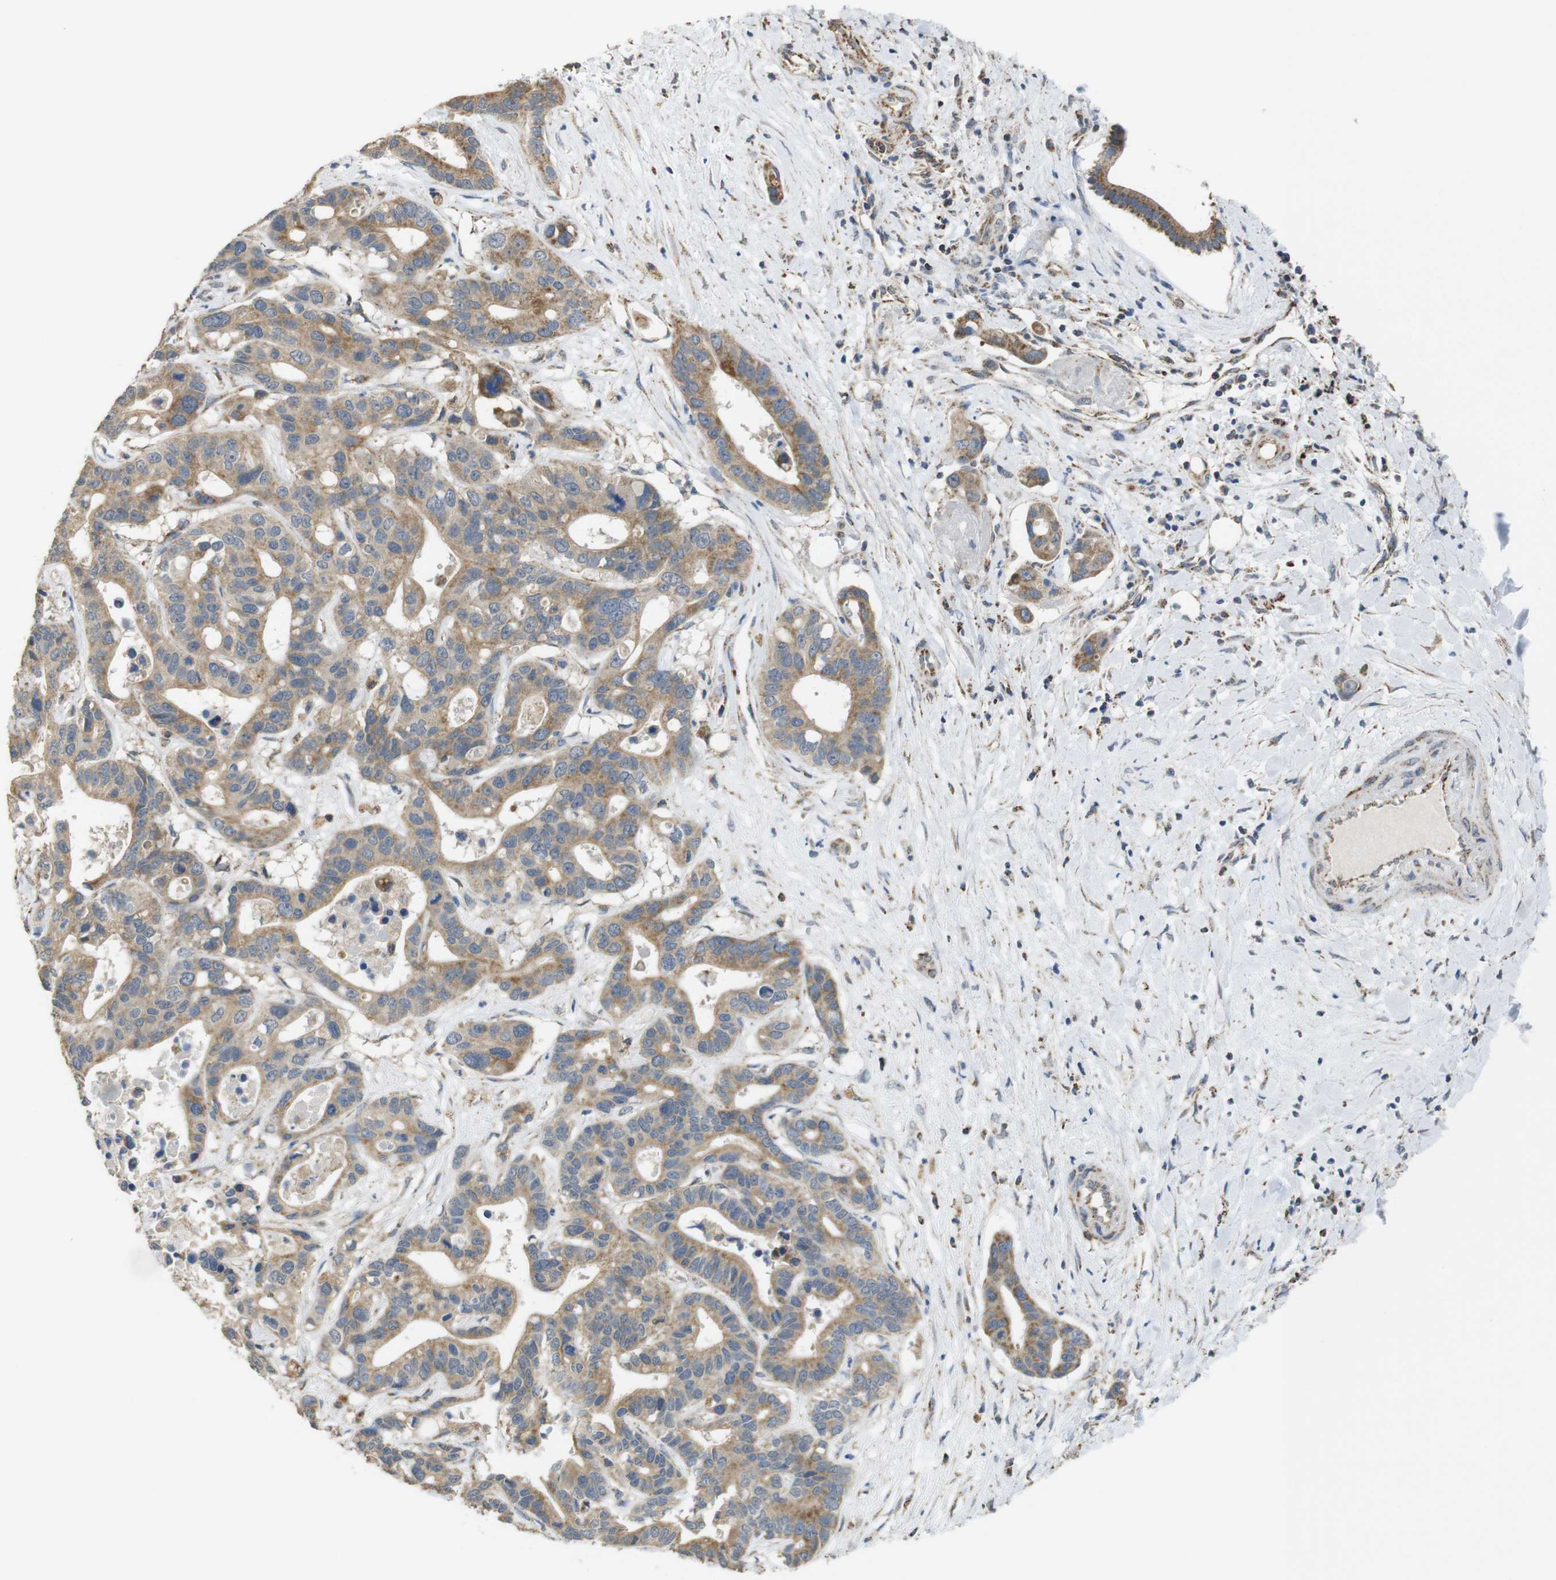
{"staining": {"intensity": "moderate", "quantity": ">75%", "location": "cytoplasmic/membranous"}, "tissue": "liver cancer", "cell_type": "Tumor cells", "image_type": "cancer", "snomed": [{"axis": "morphology", "description": "Cholangiocarcinoma"}, {"axis": "topography", "description": "Liver"}], "caption": "High-magnification brightfield microscopy of liver cancer (cholangiocarcinoma) stained with DAB (brown) and counterstained with hematoxylin (blue). tumor cells exhibit moderate cytoplasmic/membranous staining is present in approximately>75% of cells.", "gene": "CALHM2", "patient": {"sex": "female", "age": 65}}